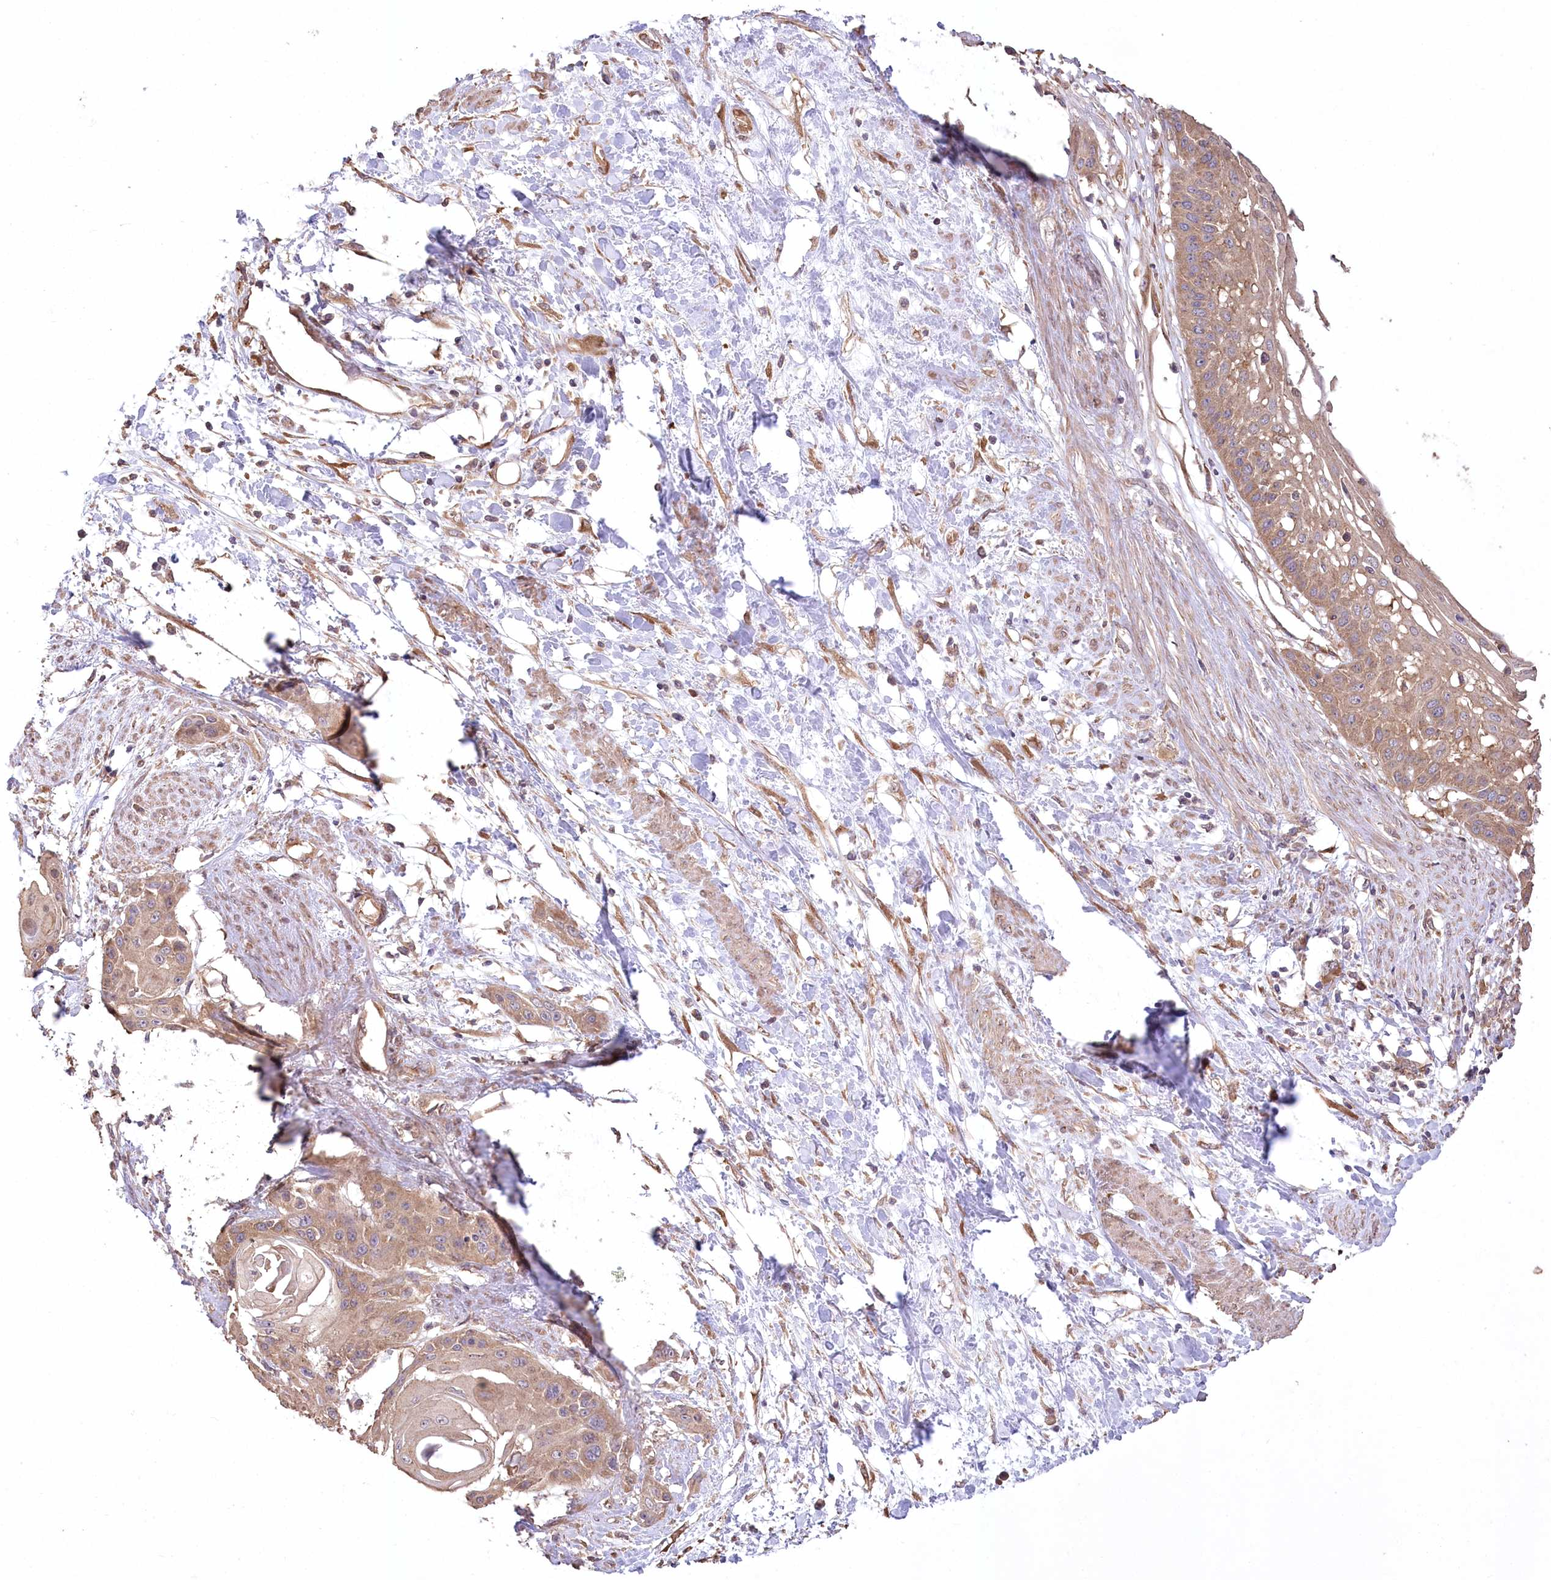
{"staining": {"intensity": "moderate", "quantity": ">75%", "location": "cytoplasmic/membranous"}, "tissue": "cervical cancer", "cell_type": "Tumor cells", "image_type": "cancer", "snomed": [{"axis": "morphology", "description": "Squamous cell carcinoma, NOS"}, {"axis": "topography", "description": "Cervix"}], "caption": "Tumor cells exhibit medium levels of moderate cytoplasmic/membranous staining in approximately >75% of cells in squamous cell carcinoma (cervical).", "gene": "PRSS53", "patient": {"sex": "female", "age": 57}}